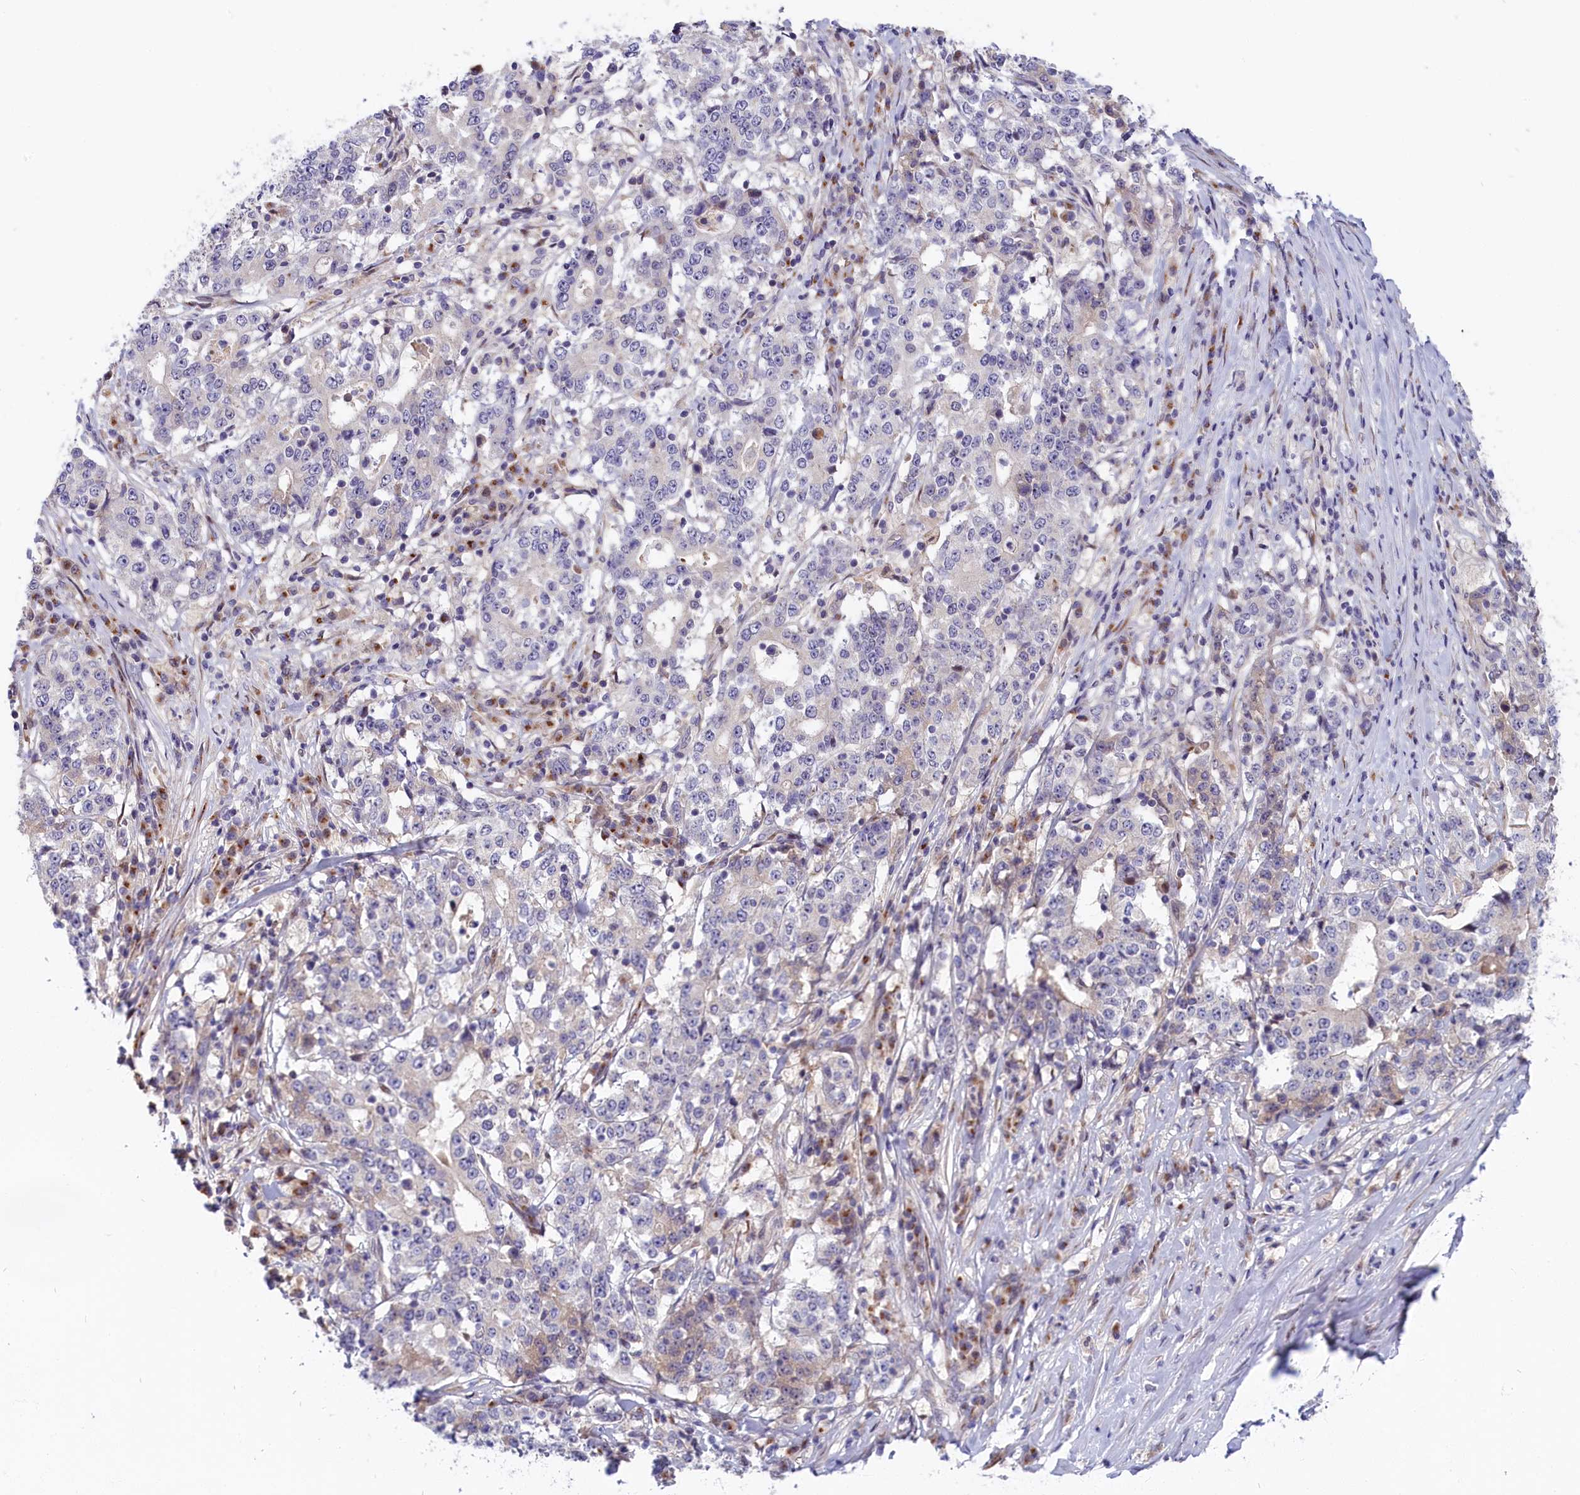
{"staining": {"intensity": "negative", "quantity": "none", "location": "none"}, "tissue": "stomach cancer", "cell_type": "Tumor cells", "image_type": "cancer", "snomed": [{"axis": "morphology", "description": "Adenocarcinoma, NOS"}, {"axis": "topography", "description": "Stomach"}], "caption": "Tumor cells are negative for protein expression in human adenocarcinoma (stomach). The staining was performed using DAB (3,3'-diaminobenzidine) to visualize the protein expression in brown, while the nuclei were stained in blue with hematoxylin (Magnification: 20x).", "gene": "CHST12", "patient": {"sex": "male", "age": 59}}